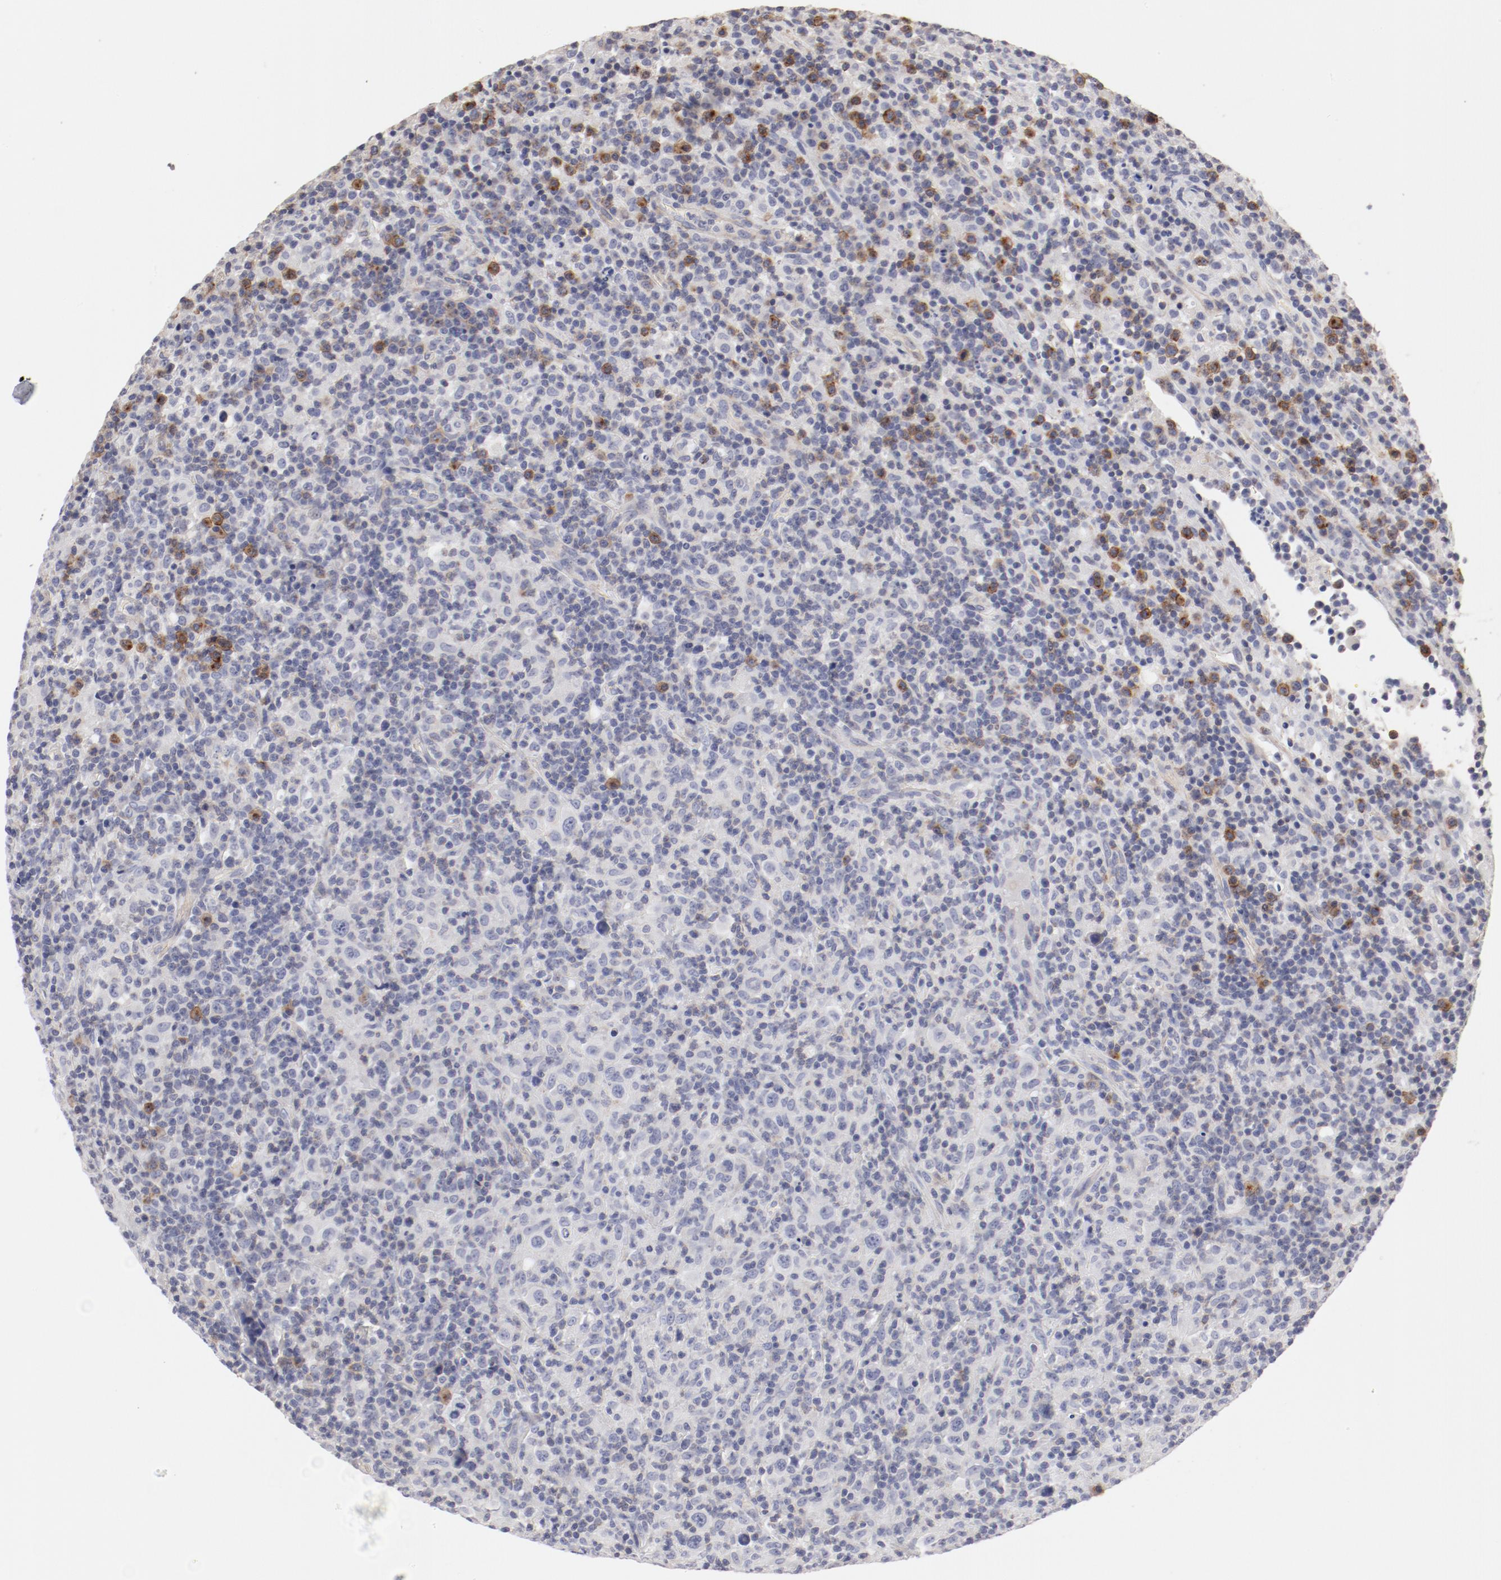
{"staining": {"intensity": "moderate", "quantity": "<25%", "location": "cytoplasmic/membranous"}, "tissue": "lymphoma", "cell_type": "Tumor cells", "image_type": "cancer", "snomed": [{"axis": "morphology", "description": "Hodgkin's disease, NOS"}, {"axis": "topography", "description": "Lymph node"}], "caption": "Moderate cytoplasmic/membranous positivity is identified in approximately <25% of tumor cells in Hodgkin's disease.", "gene": "LAX1", "patient": {"sex": "male", "age": 65}}